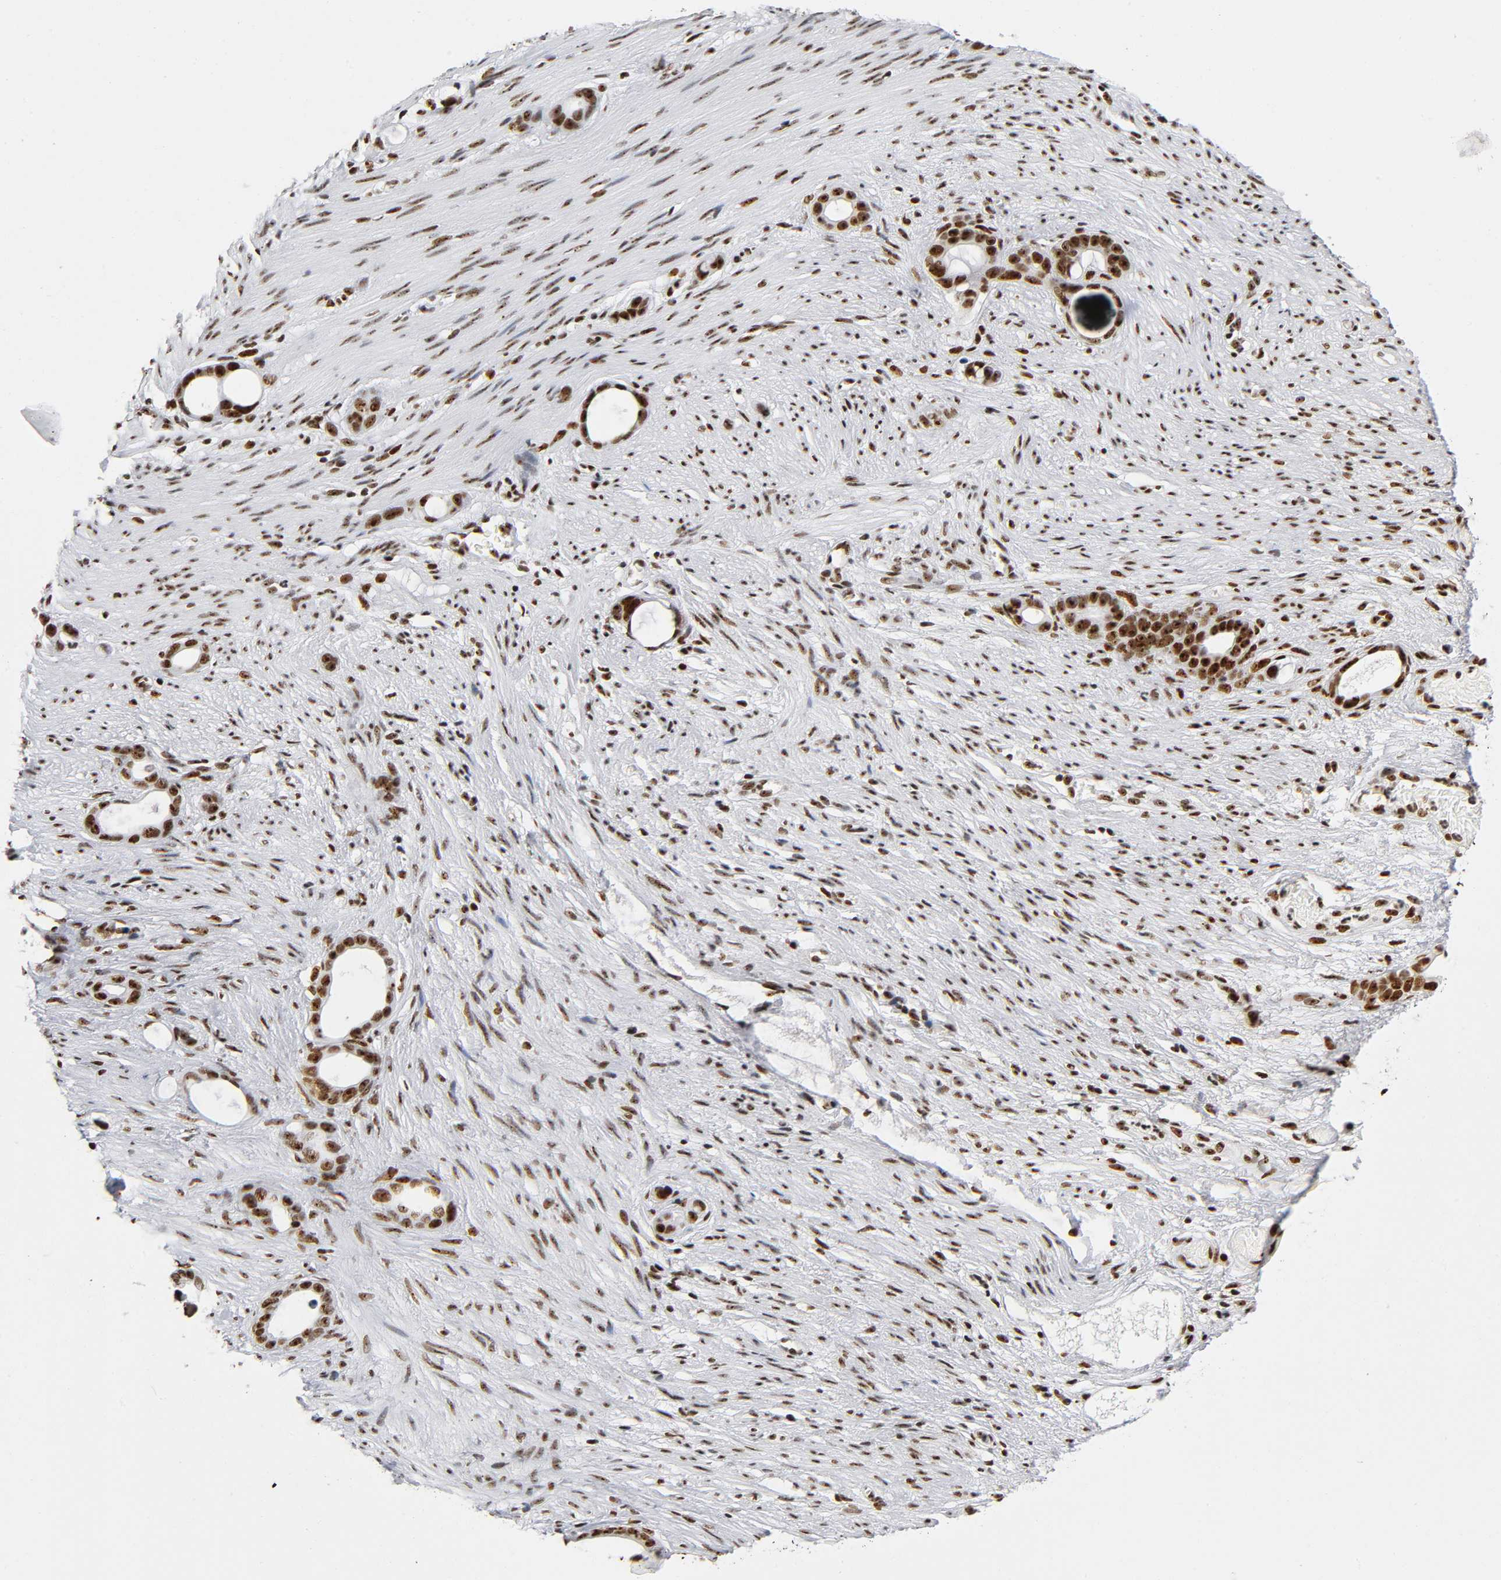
{"staining": {"intensity": "strong", "quantity": ">75%", "location": "nuclear"}, "tissue": "stomach cancer", "cell_type": "Tumor cells", "image_type": "cancer", "snomed": [{"axis": "morphology", "description": "Adenocarcinoma, NOS"}, {"axis": "topography", "description": "Stomach"}], "caption": "IHC histopathology image of neoplastic tissue: human stomach cancer stained using IHC displays high levels of strong protein expression localized specifically in the nuclear of tumor cells, appearing as a nuclear brown color.", "gene": "UBTF", "patient": {"sex": "female", "age": 75}}